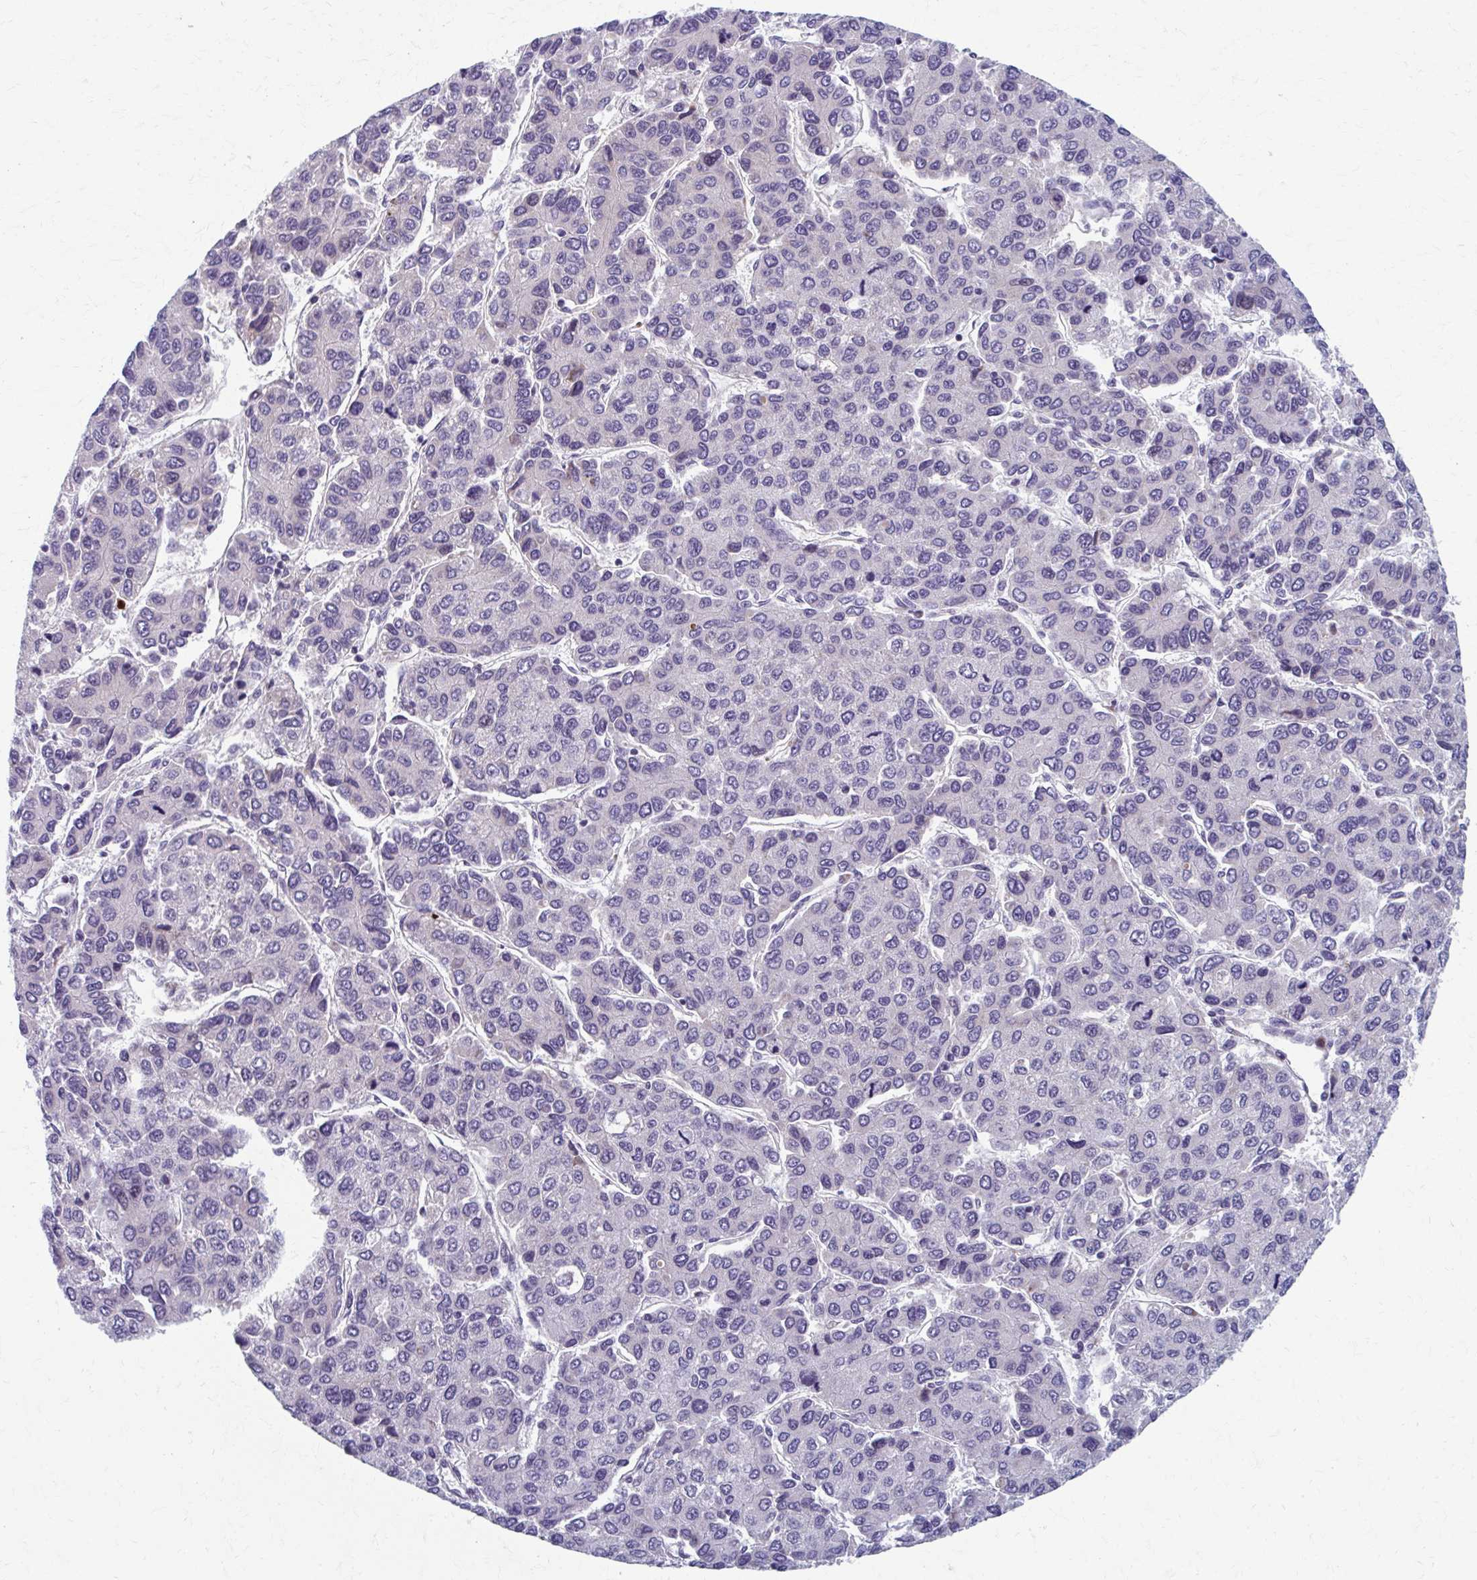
{"staining": {"intensity": "negative", "quantity": "none", "location": "none"}, "tissue": "liver cancer", "cell_type": "Tumor cells", "image_type": "cancer", "snomed": [{"axis": "morphology", "description": "Carcinoma, Hepatocellular, NOS"}, {"axis": "topography", "description": "Liver"}], "caption": "Hepatocellular carcinoma (liver) was stained to show a protein in brown. There is no significant staining in tumor cells.", "gene": "OLFM2", "patient": {"sex": "female", "age": 66}}